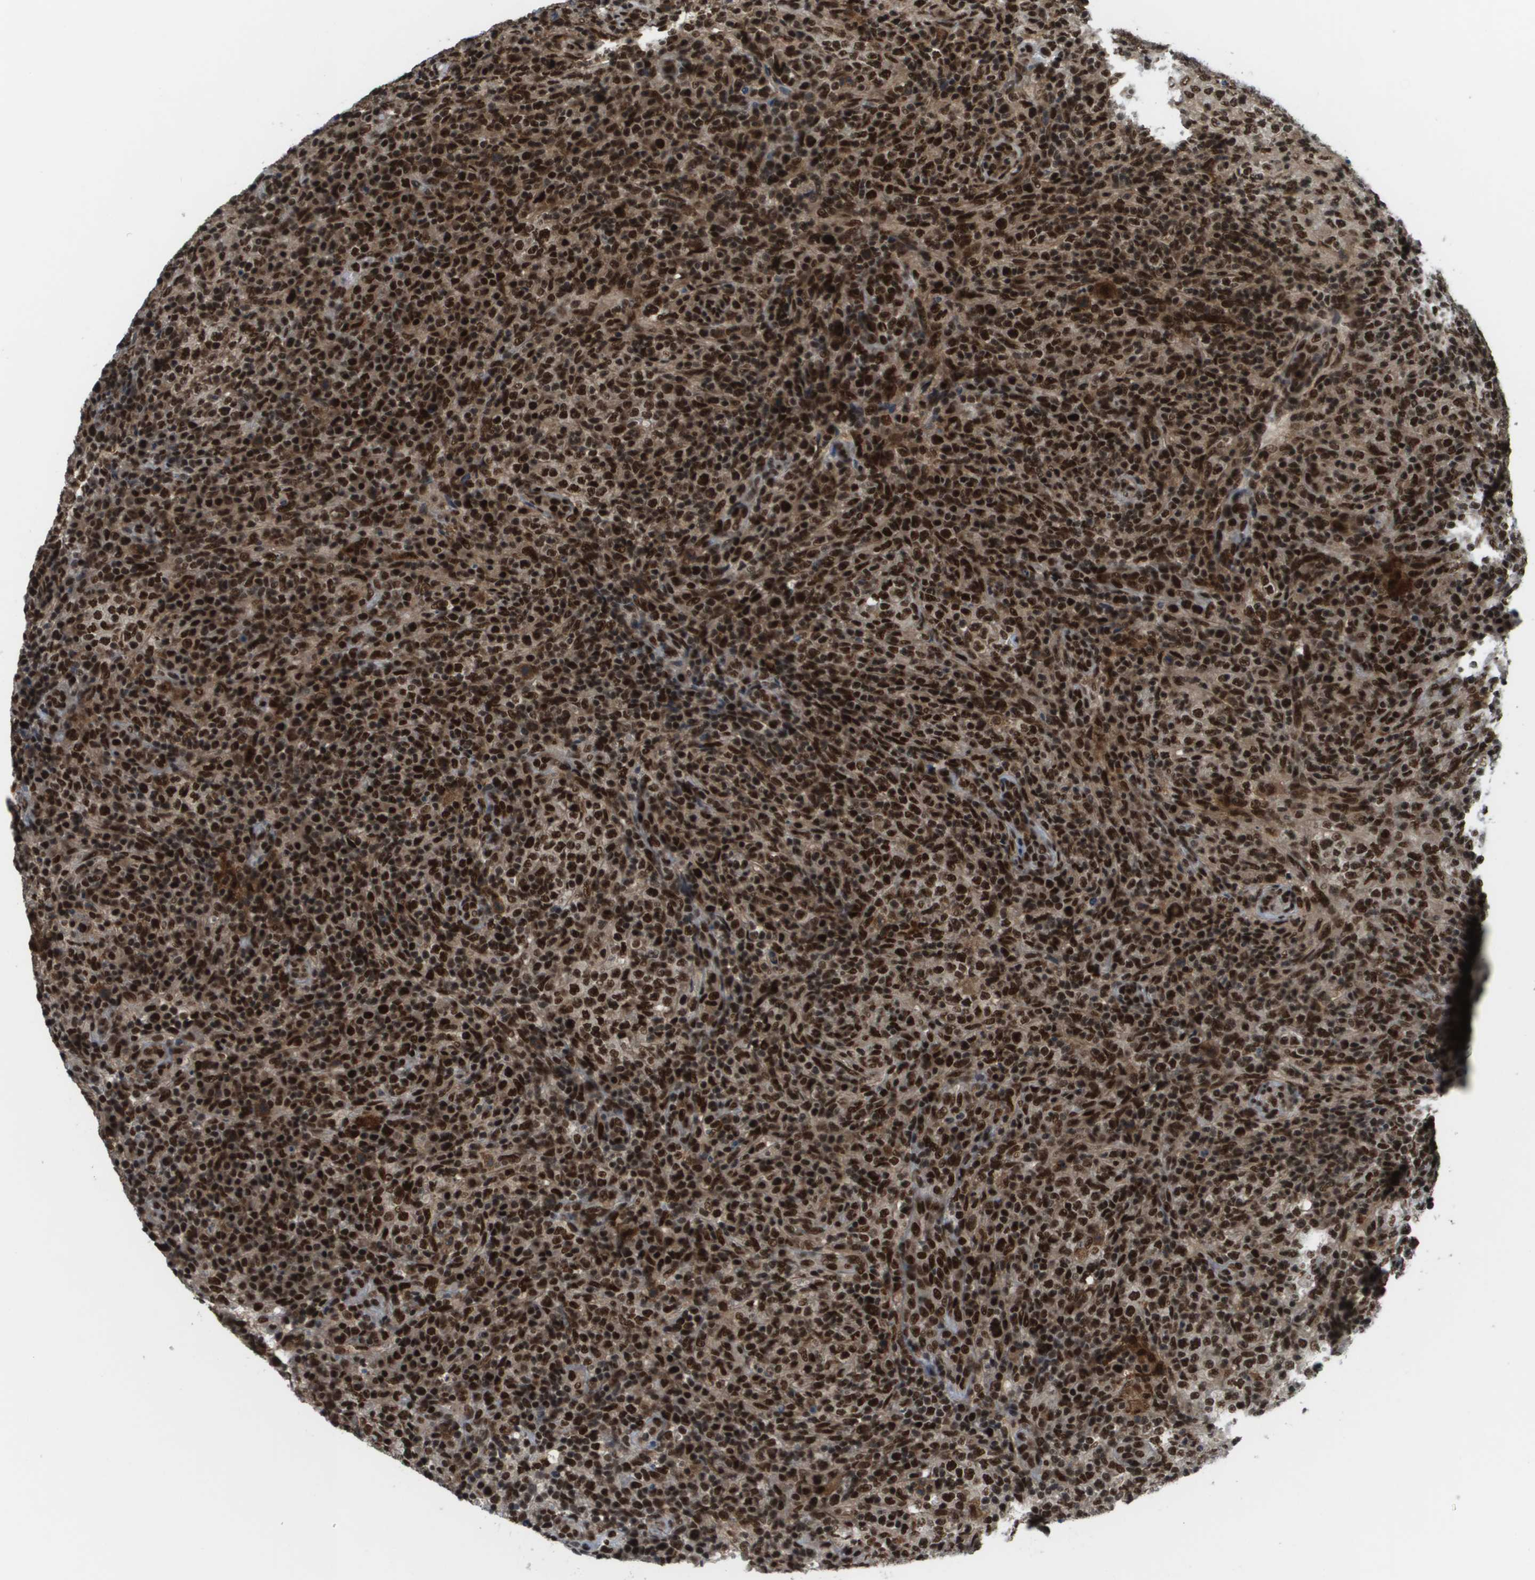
{"staining": {"intensity": "strong", "quantity": ">75%", "location": "cytoplasmic/membranous,nuclear"}, "tissue": "lymphoma", "cell_type": "Tumor cells", "image_type": "cancer", "snomed": [{"axis": "morphology", "description": "Malignant lymphoma, non-Hodgkin's type, High grade"}, {"axis": "topography", "description": "Lymph node"}], "caption": "Brown immunohistochemical staining in high-grade malignant lymphoma, non-Hodgkin's type demonstrates strong cytoplasmic/membranous and nuclear positivity in about >75% of tumor cells. (DAB (3,3'-diaminobenzidine) IHC, brown staining for protein, blue staining for nuclei).", "gene": "PRCC", "patient": {"sex": "female", "age": 76}}